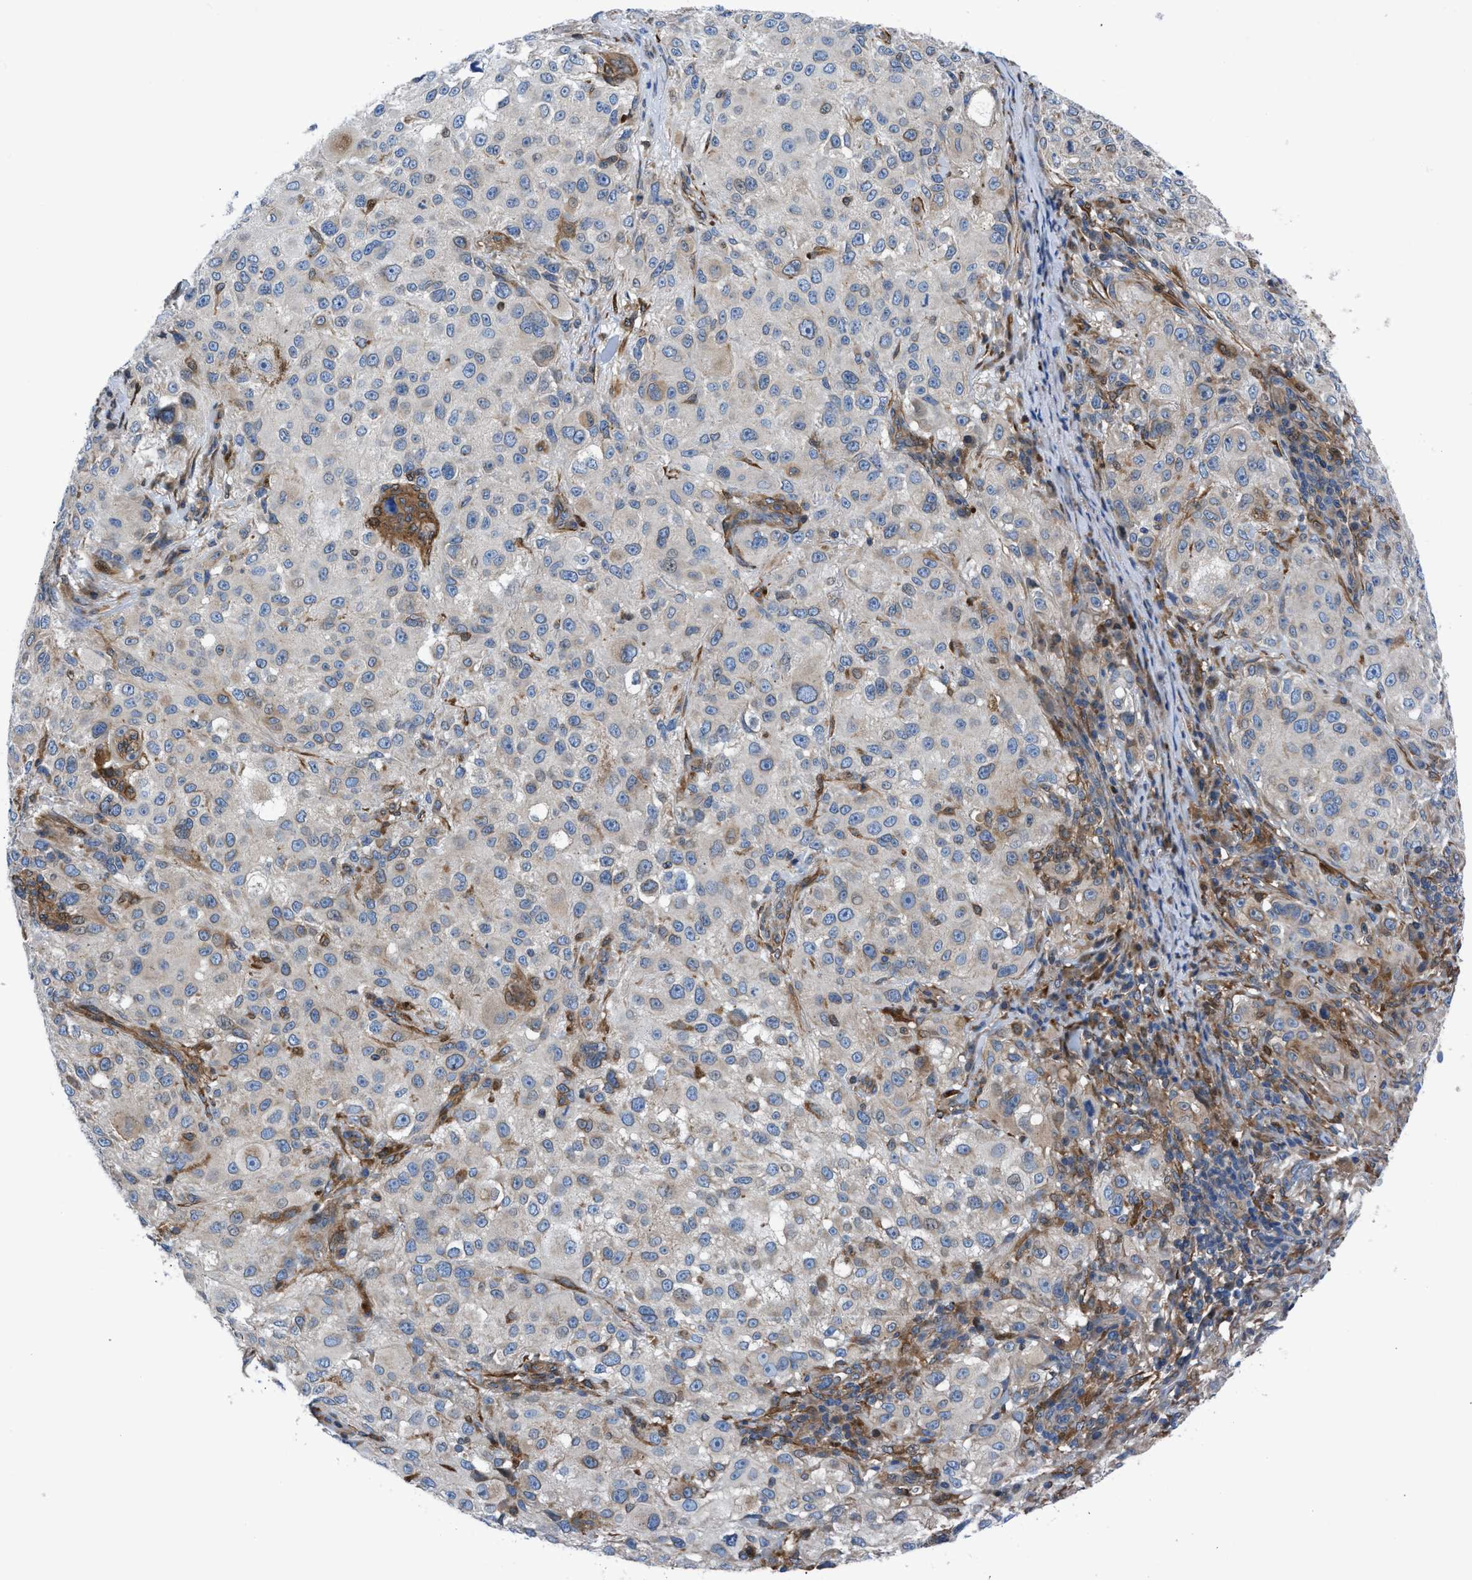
{"staining": {"intensity": "weak", "quantity": "<25%", "location": "cytoplasmic/membranous"}, "tissue": "melanoma", "cell_type": "Tumor cells", "image_type": "cancer", "snomed": [{"axis": "morphology", "description": "Necrosis, NOS"}, {"axis": "morphology", "description": "Malignant melanoma, NOS"}, {"axis": "topography", "description": "Skin"}], "caption": "DAB (3,3'-diaminobenzidine) immunohistochemical staining of human malignant melanoma demonstrates no significant staining in tumor cells.", "gene": "DMAC1", "patient": {"sex": "female", "age": 87}}